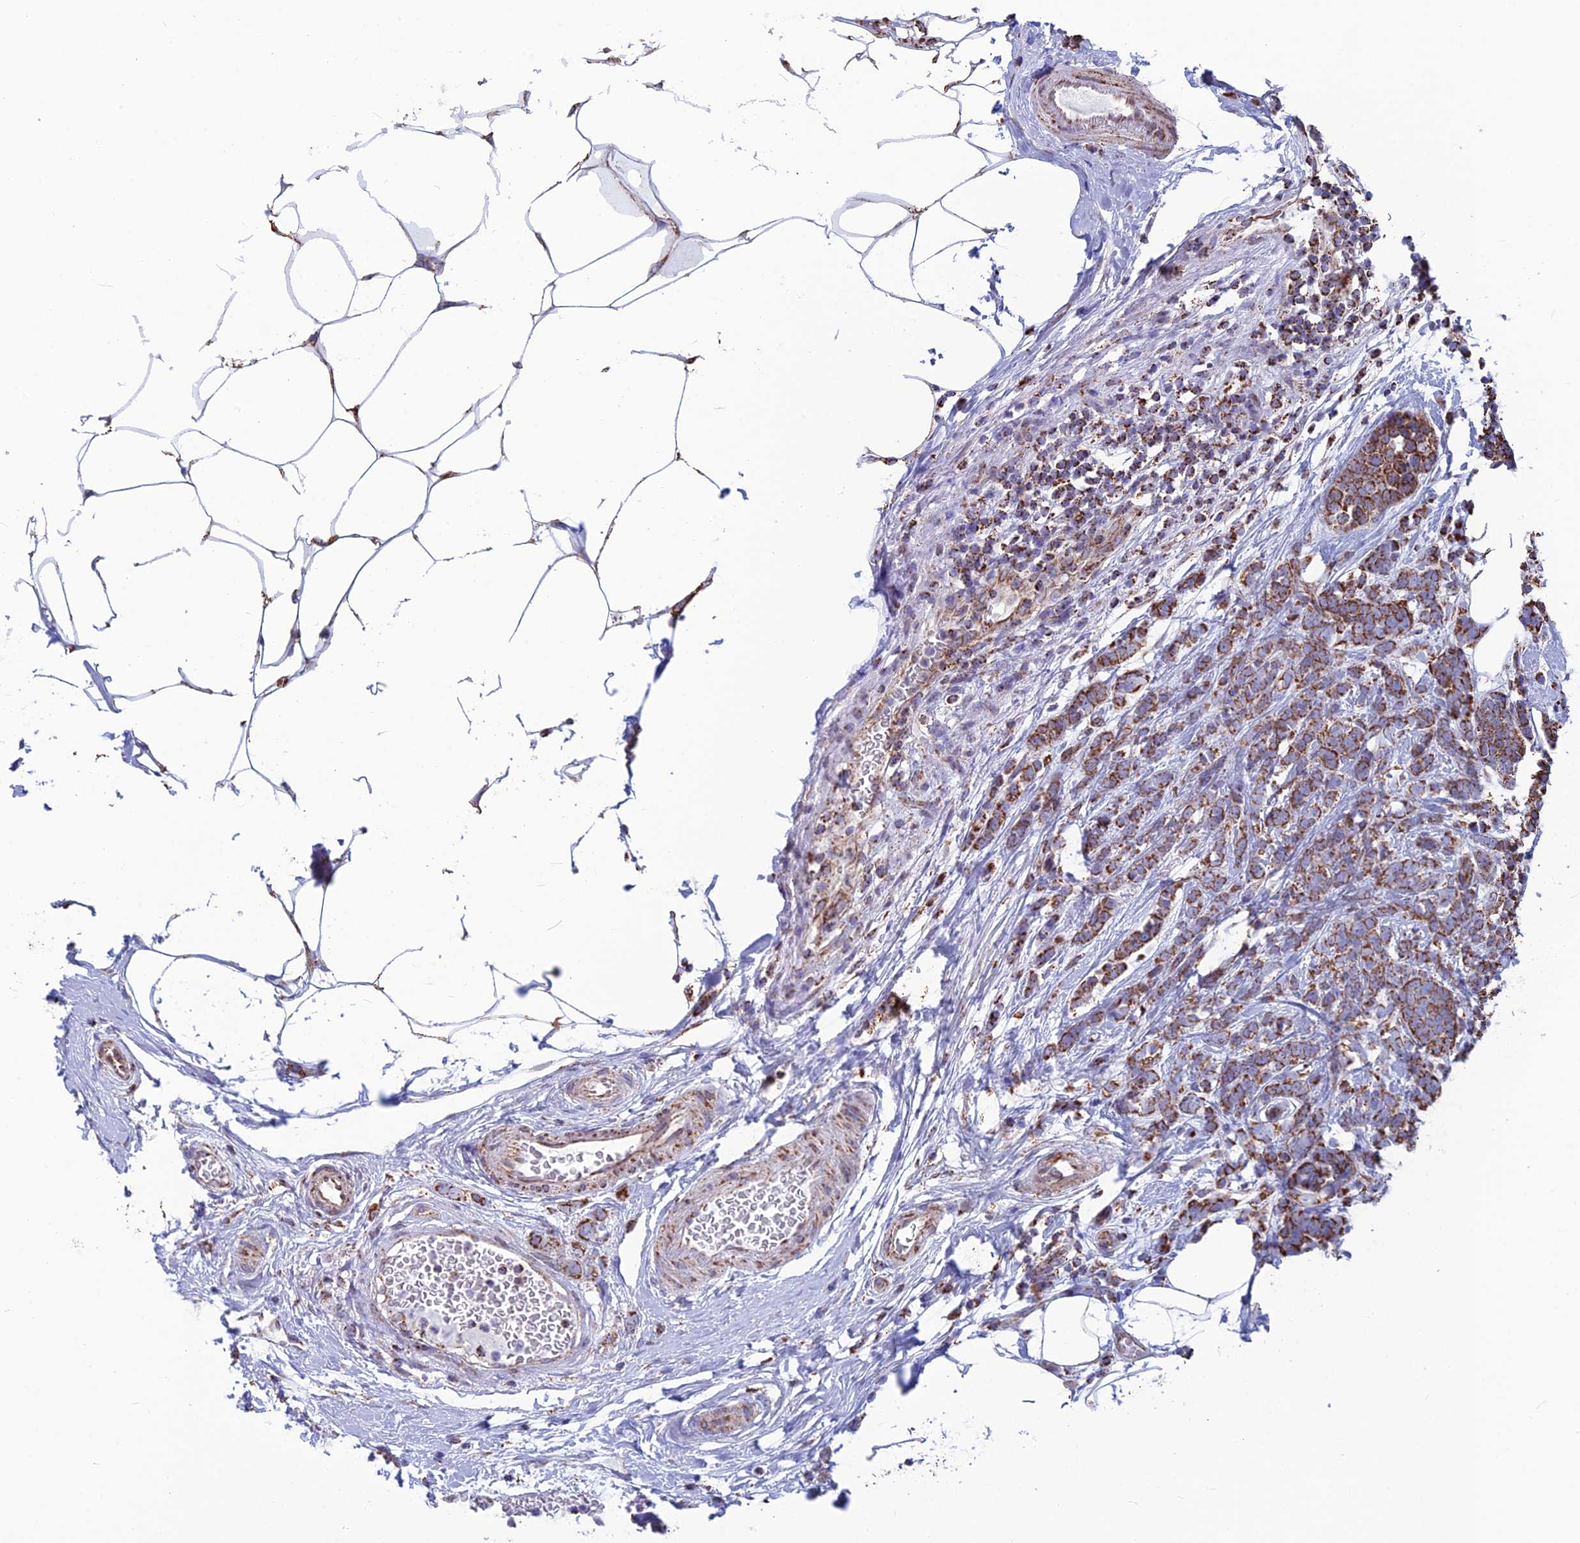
{"staining": {"intensity": "moderate", "quantity": ">75%", "location": "cytoplasmic/membranous"}, "tissue": "breast cancer", "cell_type": "Tumor cells", "image_type": "cancer", "snomed": [{"axis": "morphology", "description": "Lobular carcinoma"}, {"axis": "topography", "description": "Breast"}], "caption": "Breast cancer stained for a protein shows moderate cytoplasmic/membranous positivity in tumor cells.", "gene": "CS", "patient": {"sex": "female", "age": 58}}